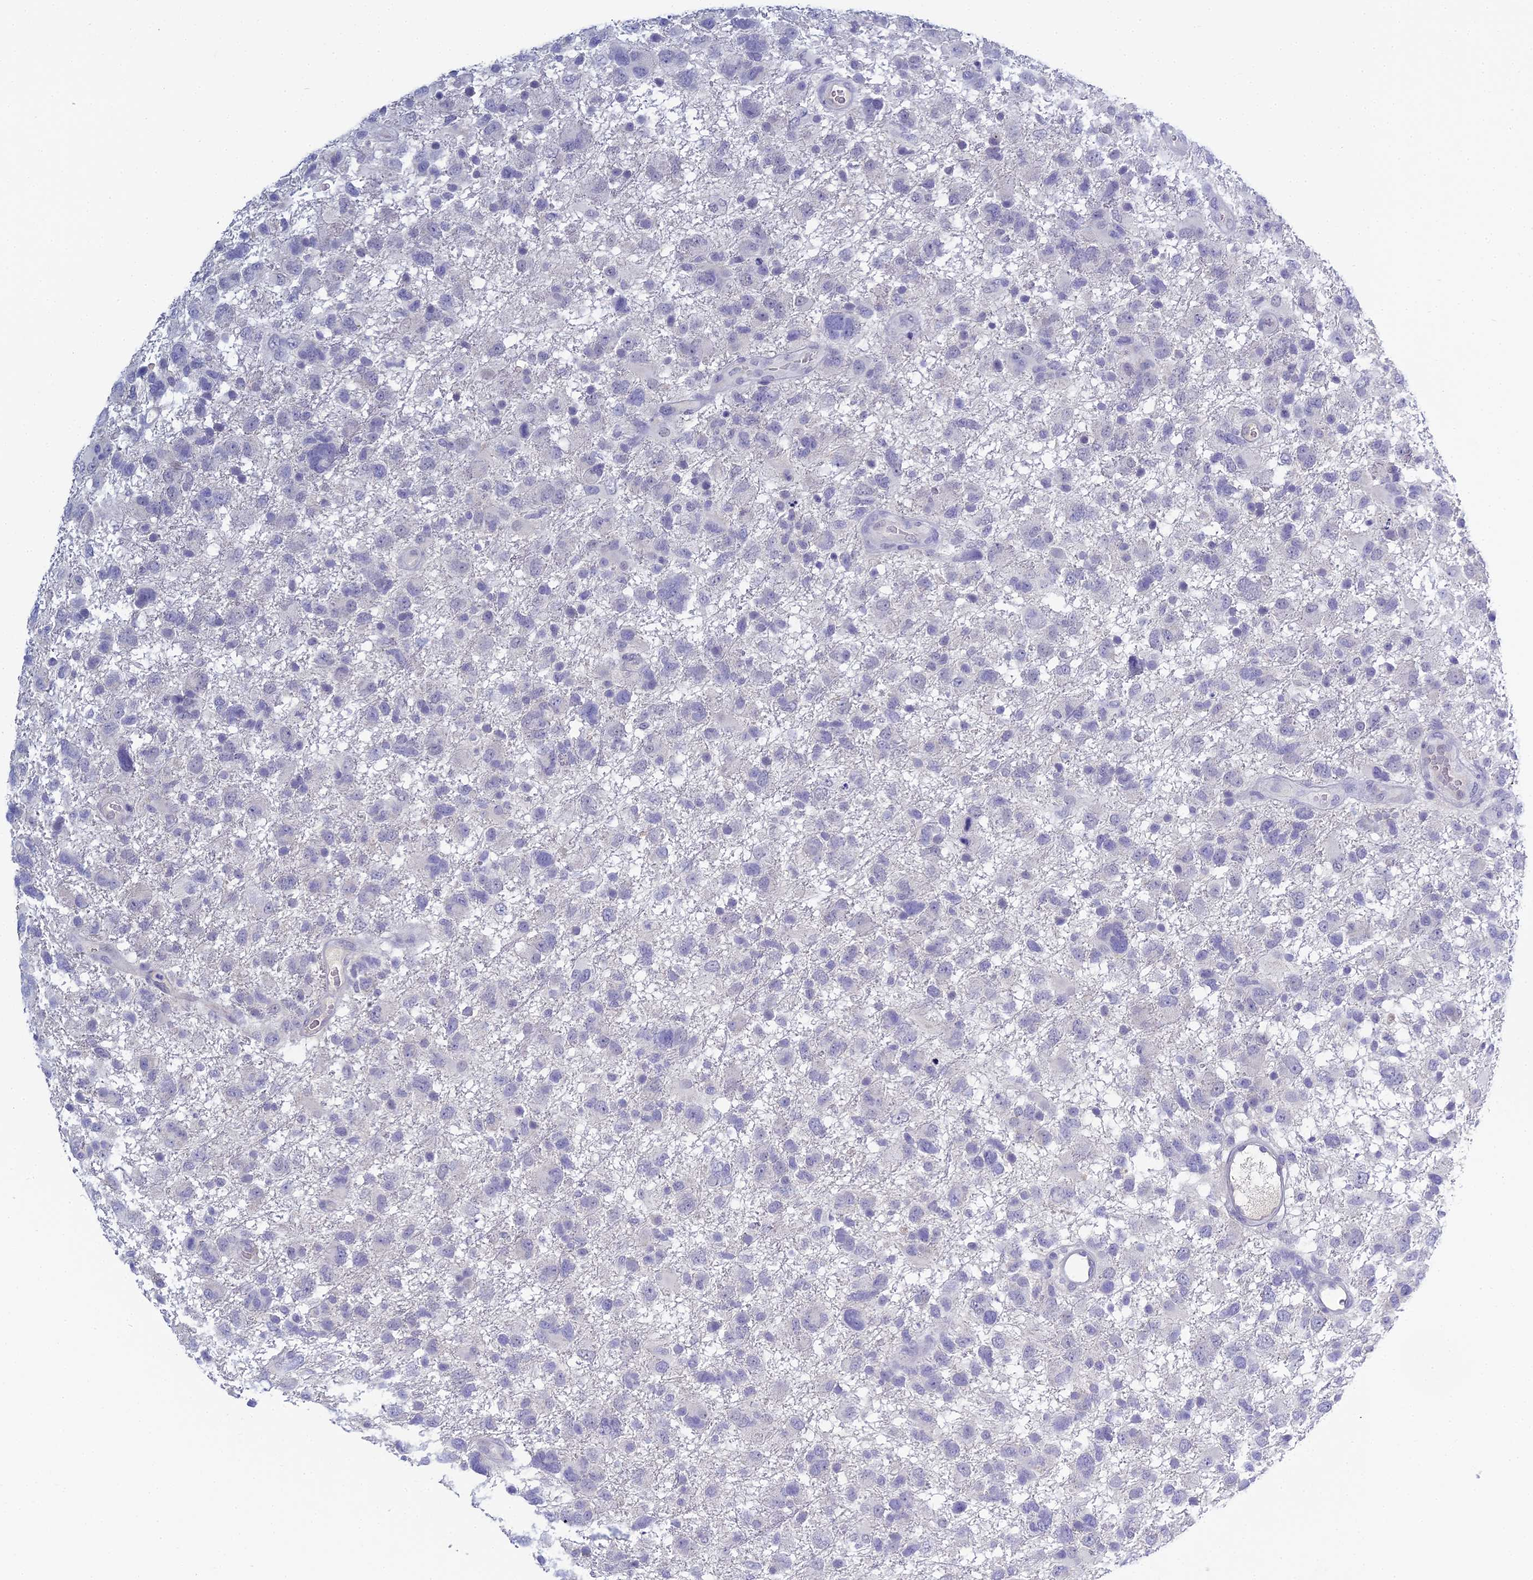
{"staining": {"intensity": "negative", "quantity": "none", "location": "none"}, "tissue": "glioma", "cell_type": "Tumor cells", "image_type": "cancer", "snomed": [{"axis": "morphology", "description": "Glioma, malignant, High grade"}, {"axis": "topography", "description": "Brain"}], "caption": "Glioma was stained to show a protein in brown. There is no significant staining in tumor cells.", "gene": "MUC13", "patient": {"sex": "male", "age": 61}}